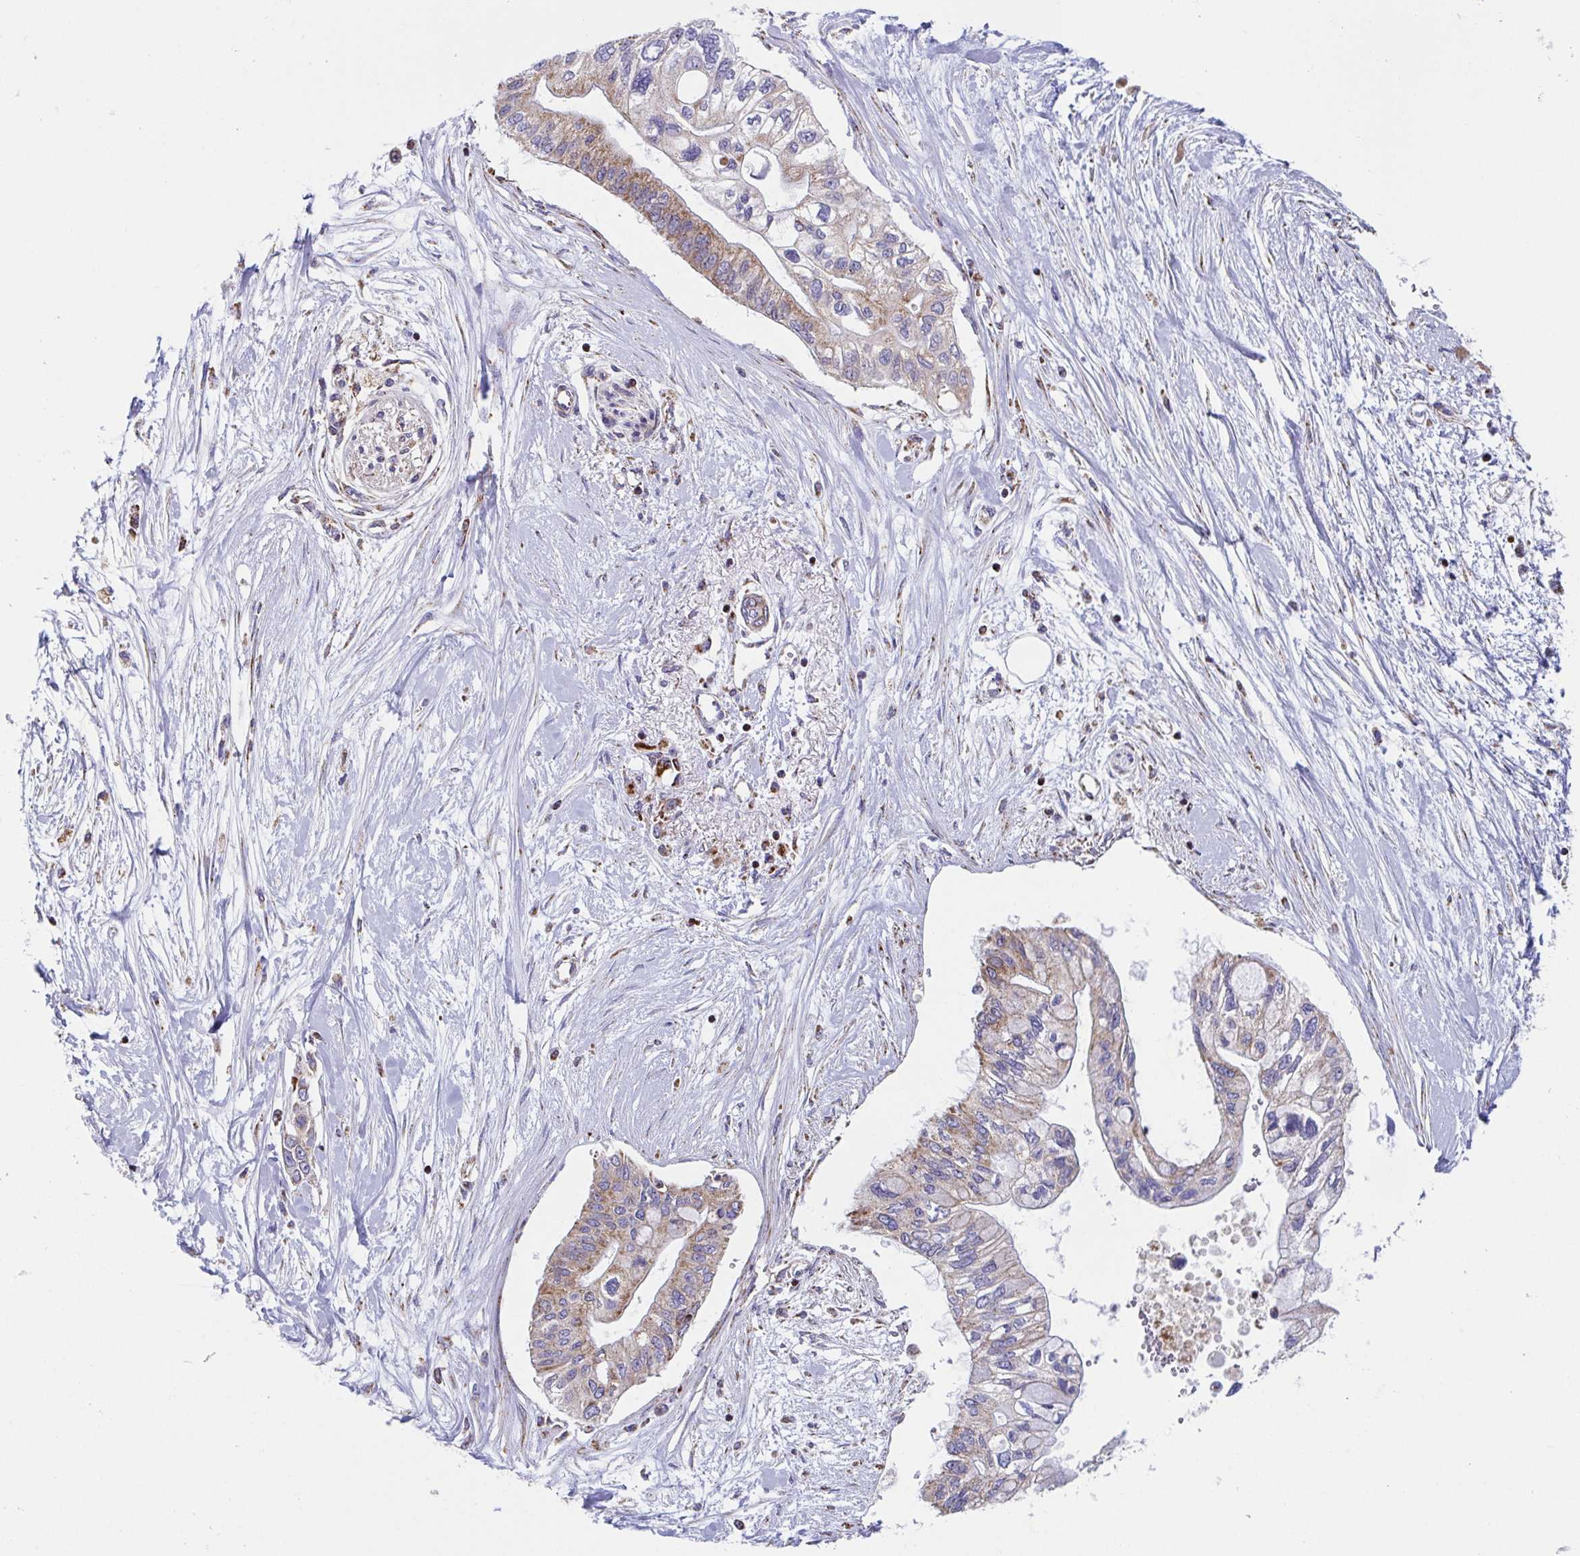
{"staining": {"intensity": "moderate", "quantity": ">75%", "location": "cytoplasmic/membranous"}, "tissue": "pancreatic cancer", "cell_type": "Tumor cells", "image_type": "cancer", "snomed": [{"axis": "morphology", "description": "Adenocarcinoma, NOS"}, {"axis": "topography", "description": "Pancreas"}], "caption": "A photomicrograph of pancreatic cancer (adenocarcinoma) stained for a protein reveals moderate cytoplasmic/membranous brown staining in tumor cells. Nuclei are stained in blue.", "gene": "ATP5MJ", "patient": {"sex": "female", "age": 77}}